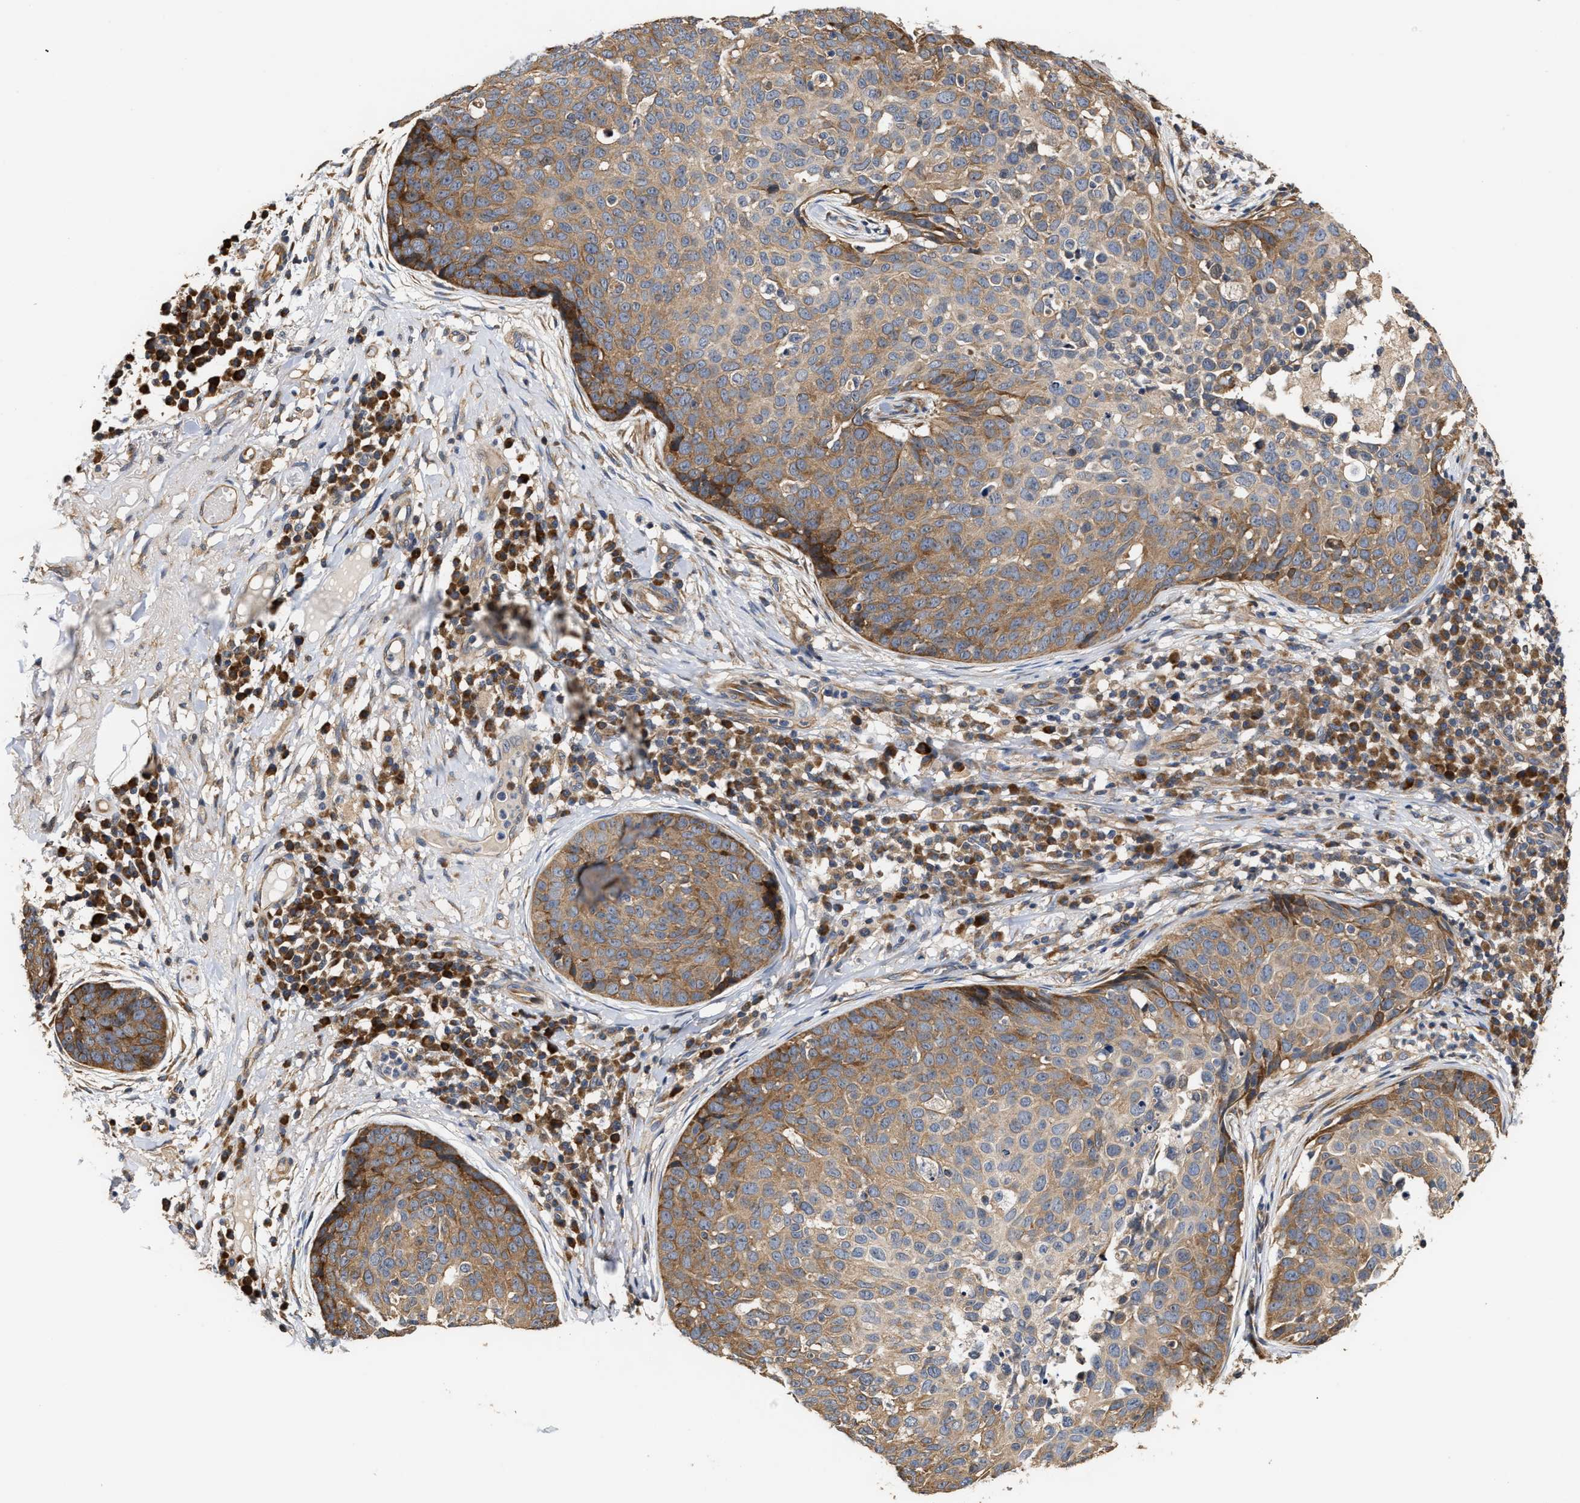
{"staining": {"intensity": "moderate", "quantity": ">75%", "location": "cytoplasmic/membranous"}, "tissue": "skin cancer", "cell_type": "Tumor cells", "image_type": "cancer", "snomed": [{"axis": "morphology", "description": "Squamous cell carcinoma in situ, NOS"}, {"axis": "morphology", "description": "Squamous cell carcinoma, NOS"}, {"axis": "topography", "description": "Skin"}], "caption": "Protein expression analysis of human skin cancer reveals moderate cytoplasmic/membranous positivity in about >75% of tumor cells.", "gene": "CLIP2", "patient": {"sex": "male", "age": 93}}